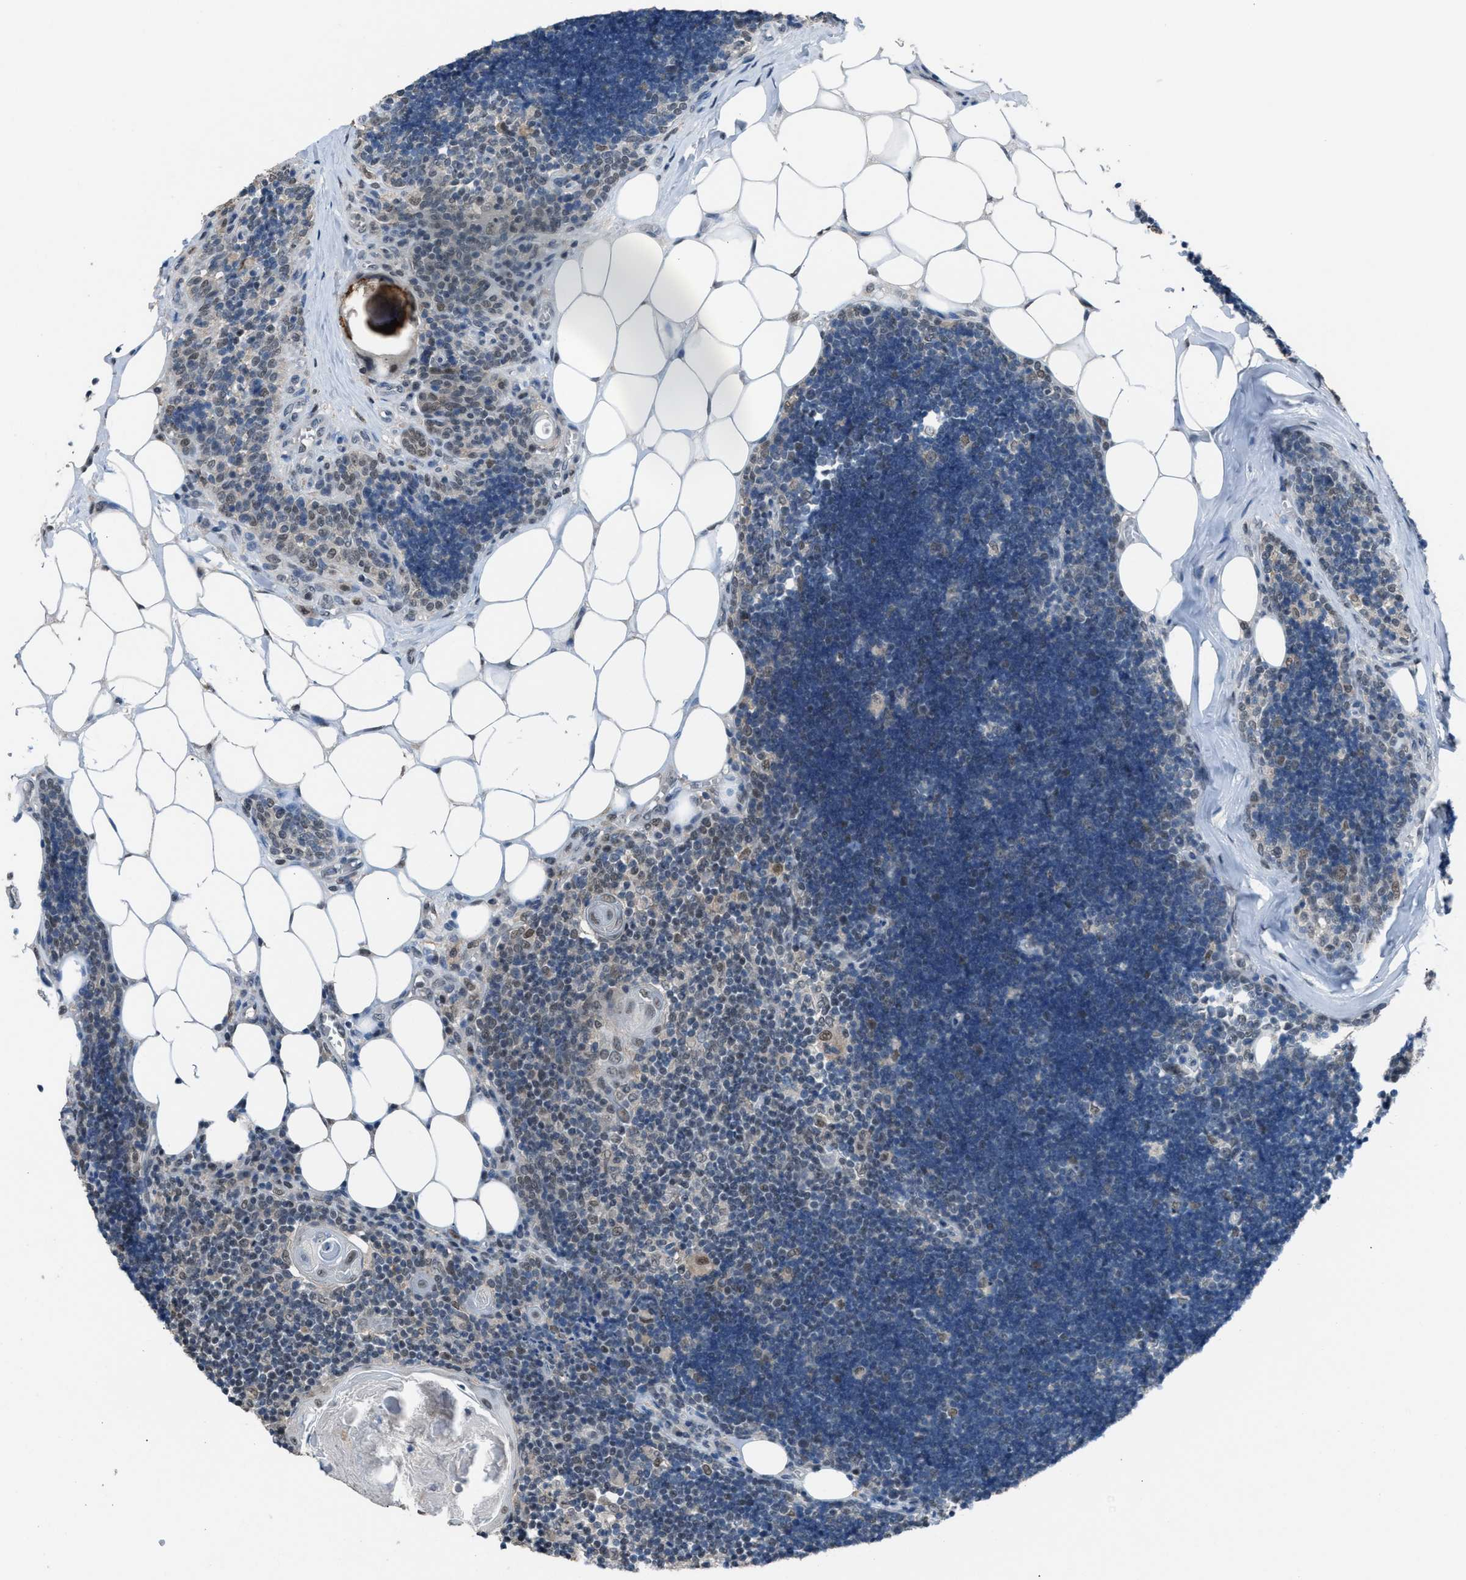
{"staining": {"intensity": "weak", "quantity": "<25%", "location": "nuclear"}, "tissue": "lymph node", "cell_type": "Germinal center cells", "image_type": "normal", "snomed": [{"axis": "morphology", "description": "Normal tissue, NOS"}, {"axis": "topography", "description": "Lymph node"}], "caption": "Image shows no significant protein expression in germinal center cells of benign lymph node. (DAB IHC with hematoxylin counter stain).", "gene": "ZNF276", "patient": {"sex": "male", "age": 33}}